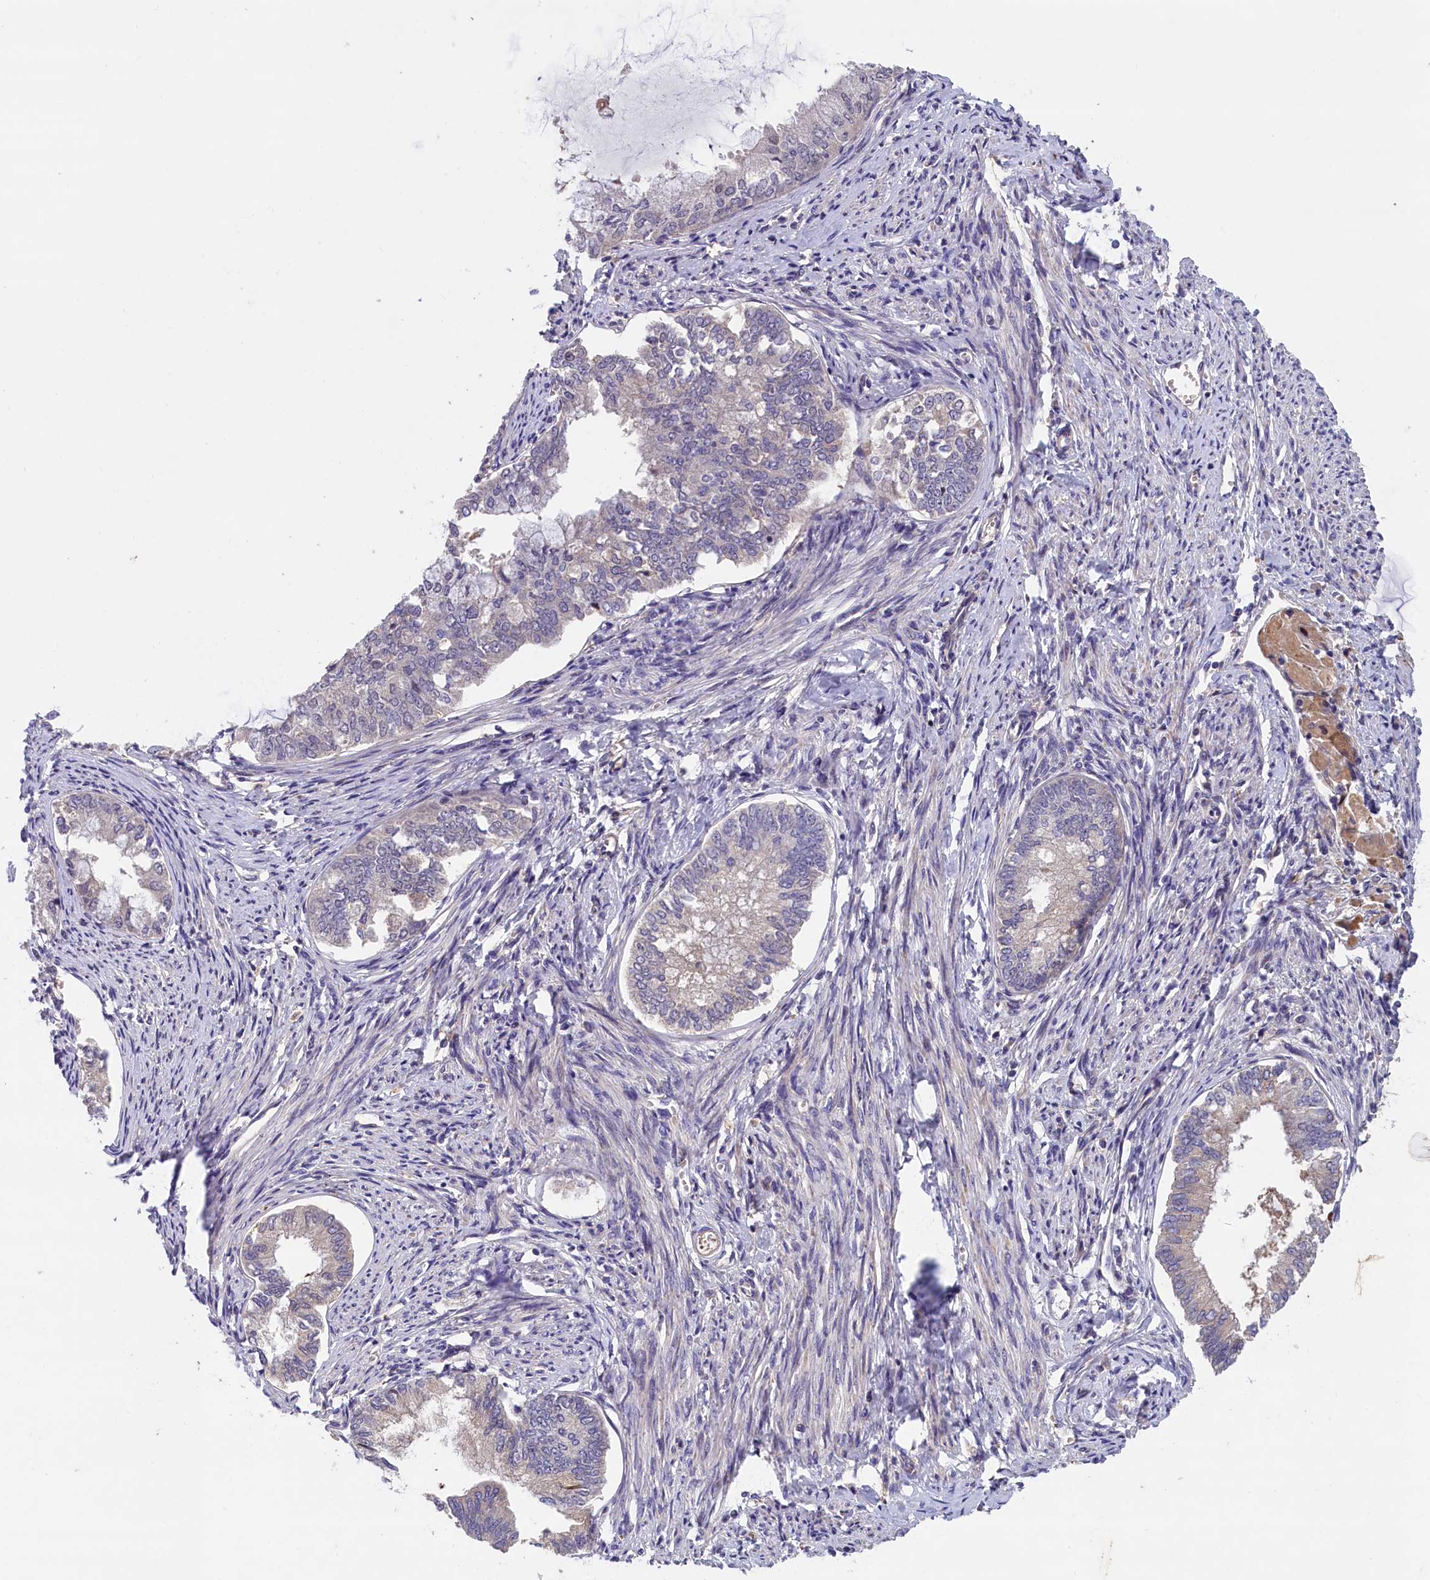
{"staining": {"intensity": "weak", "quantity": "<25%", "location": "cytoplasmic/membranous"}, "tissue": "endometrial cancer", "cell_type": "Tumor cells", "image_type": "cancer", "snomed": [{"axis": "morphology", "description": "Adenocarcinoma, NOS"}, {"axis": "topography", "description": "Endometrium"}], "caption": "Tumor cells show no significant protein expression in endometrial cancer (adenocarcinoma).", "gene": "NAIP", "patient": {"sex": "female", "age": 86}}